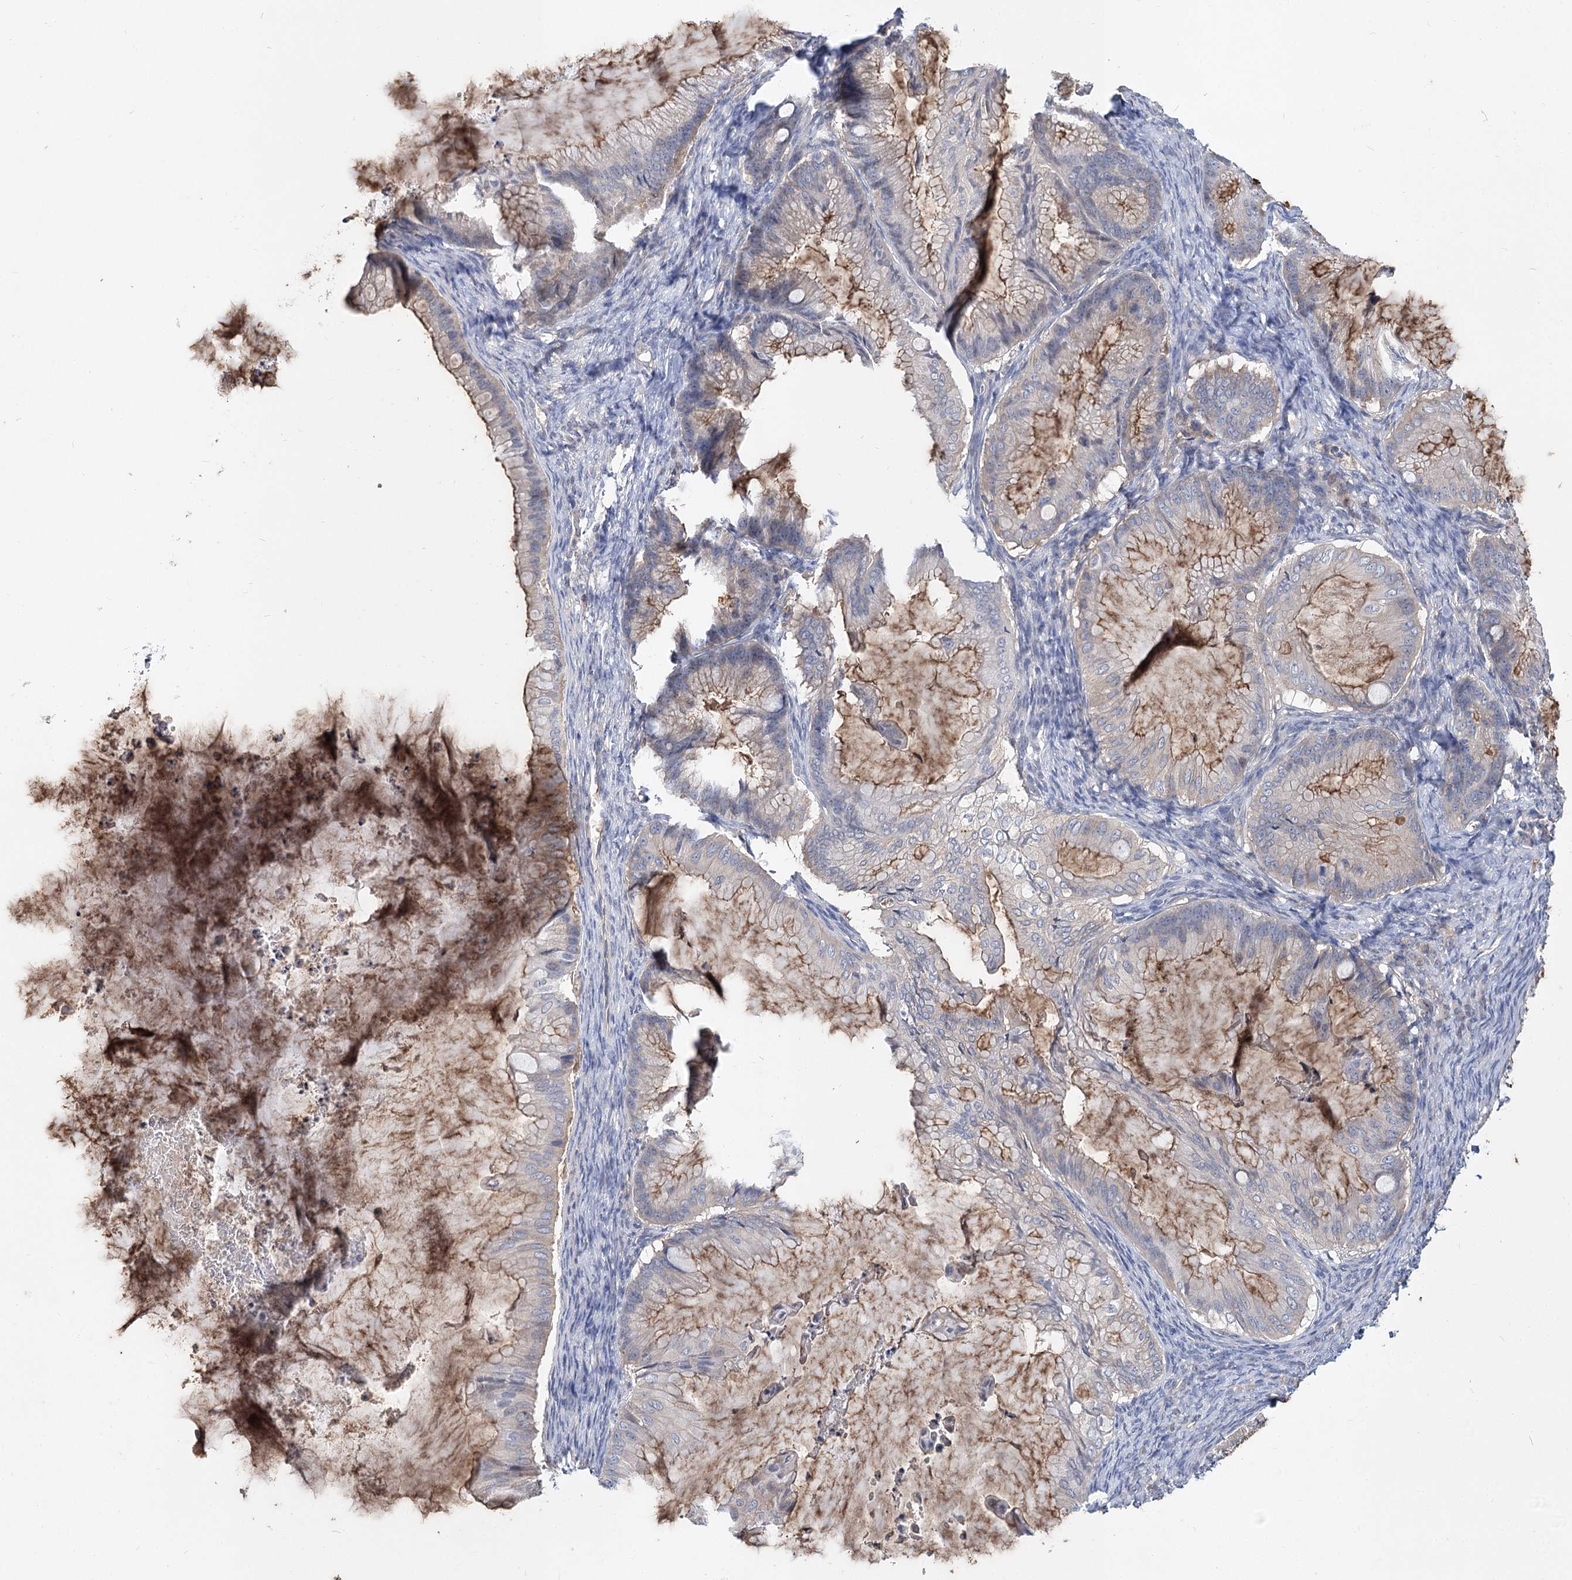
{"staining": {"intensity": "weak", "quantity": "25%-75%", "location": "cytoplasmic/membranous"}, "tissue": "ovarian cancer", "cell_type": "Tumor cells", "image_type": "cancer", "snomed": [{"axis": "morphology", "description": "Cystadenocarcinoma, mucinous, NOS"}, {"axis": "topography", "description": "Ovary"}], "caption": "This micrograph displays ovarian mucinous cystadenocarcinoma stained with immunohistochemistry (IHC) to label a protein in brown. The cytoplasmic/membranous of tumor cells show weak positivity for the protein. Nuclei are counter-stained blue.", "gene": "UGP2", "patient": {"sex": "female", "age": 71}}